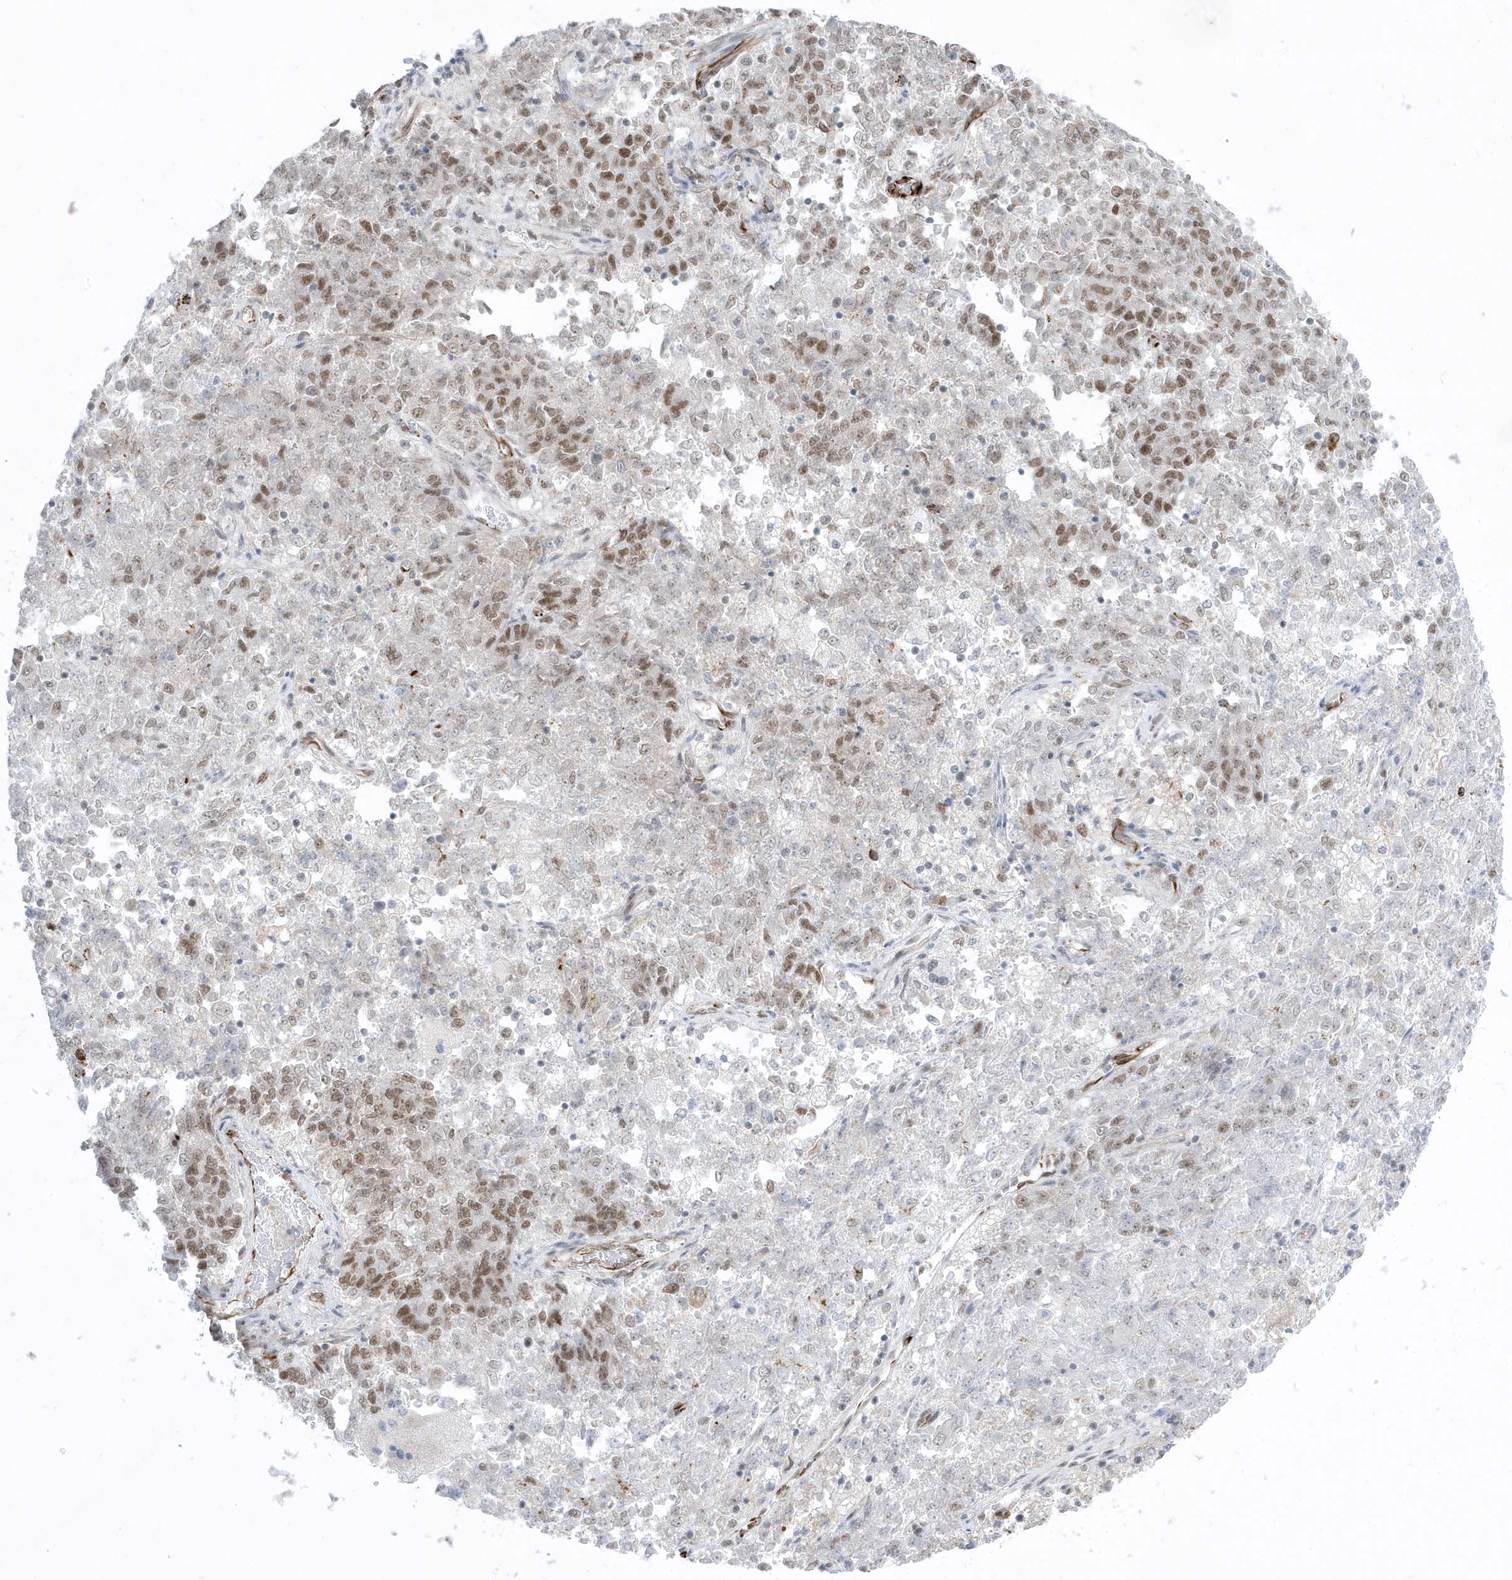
{"staining": {"intensity": "moderate", "quantity": "<25%", "location": "nuclear"}, "tissue": "endometrial cancer", "cell_type": "Tumor cells", "image_type": "cancer", "snomed": [{"axis": "morphology", "description": "Adenocarcinoma, NOS"}, {"axis": "topography", "description": "Endometrium"}], "caption": "A high-resolution histopathology image shows immunohistochemistry (IHC) staining of endometrial adenocarcinoma, which shows moderate nuclear expression in about <25% of tumor cells. The staining was performed using DAB (3,3'-diaminobenzidine) to visualize the protein expression in brown, while the nuclei were stained in blue with hematoxylin (Magnification: 20x).", "gene": "ADAMTSL3", "patient": {"sex": "female", "age": 80}}